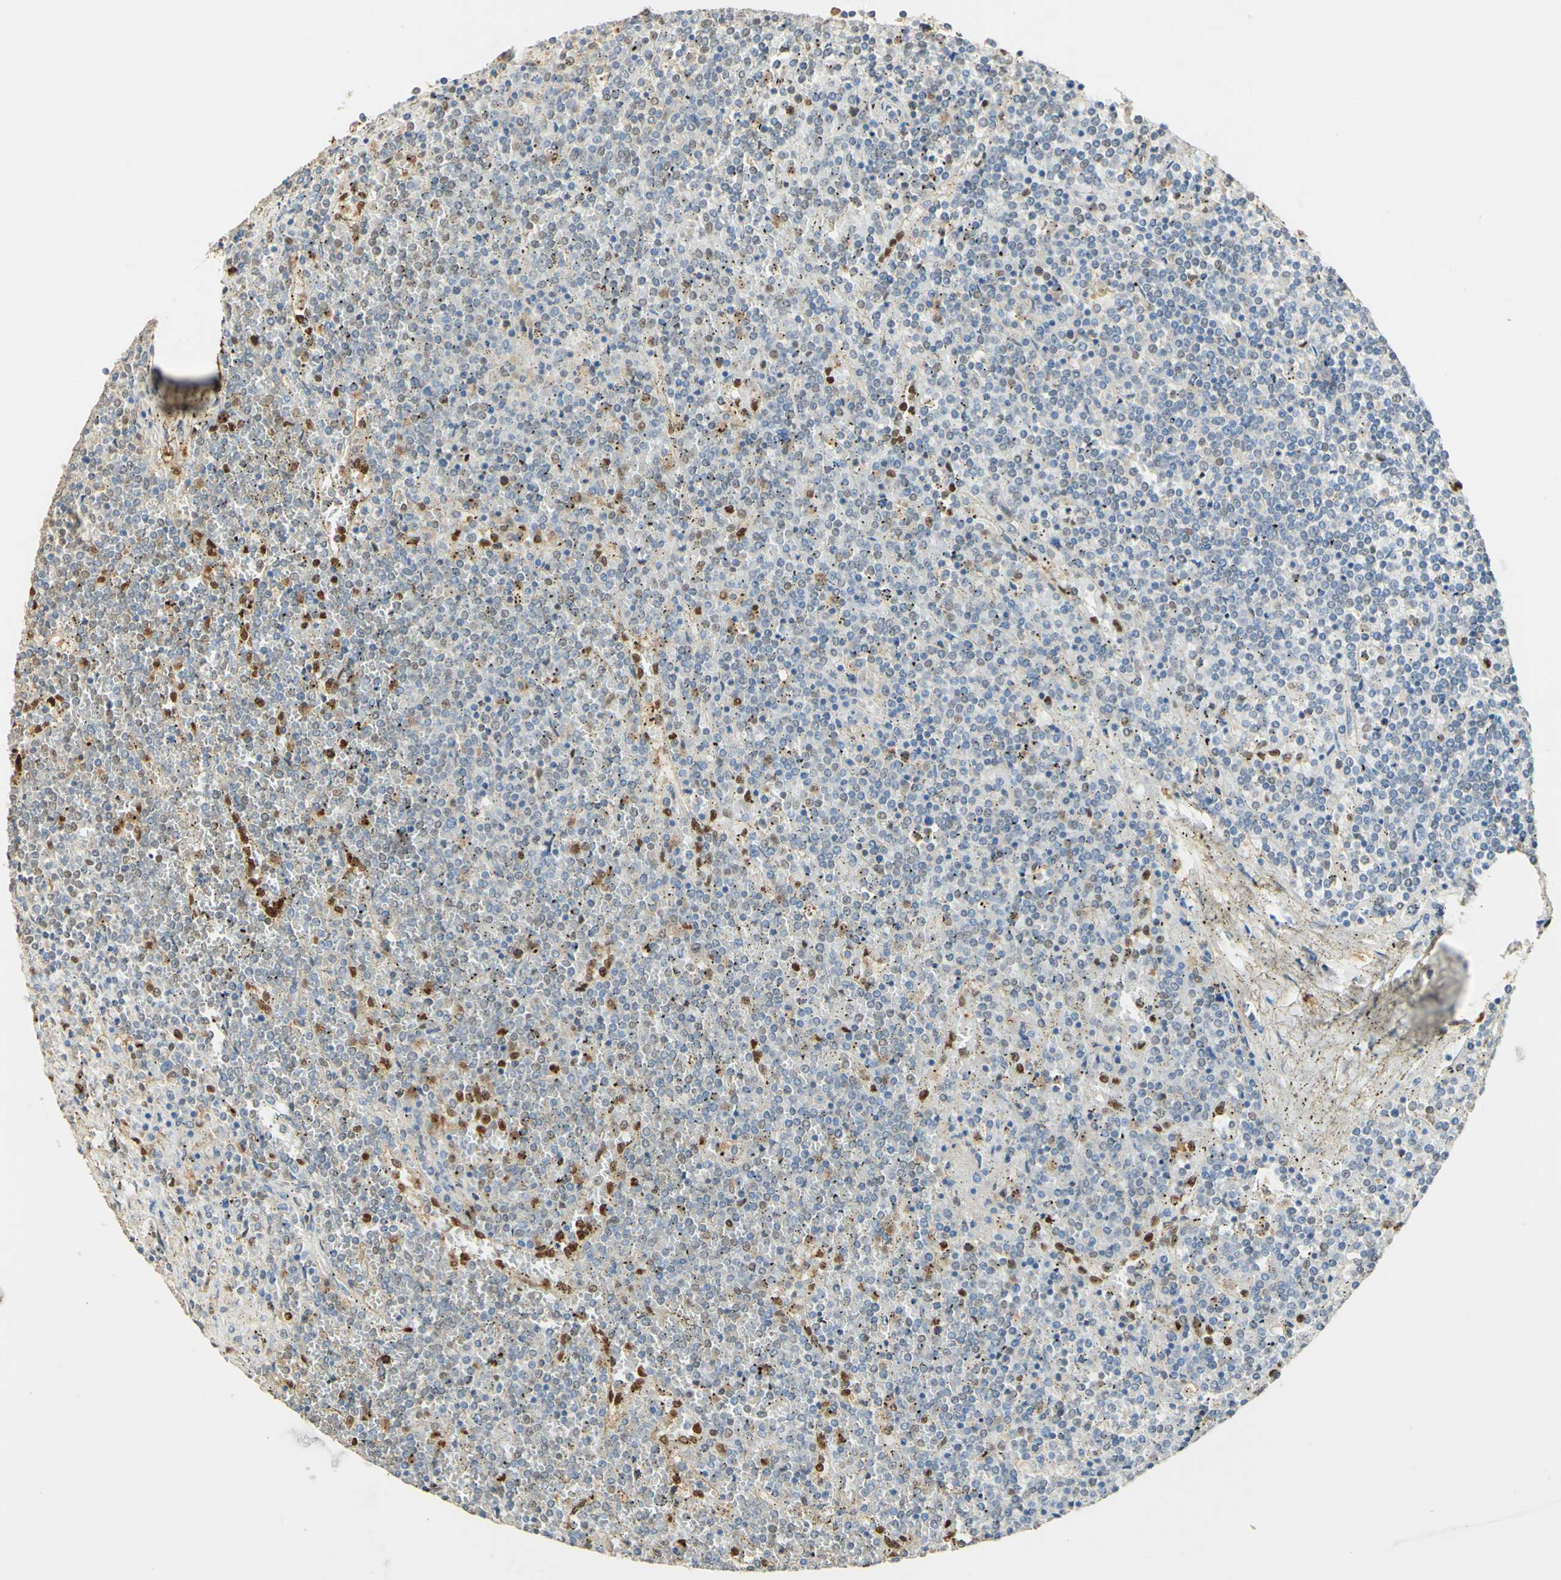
{"staining": {"intensity": "negative", "quantity": "none", "location": "none"}, "tissue": "lymphoma", "cell_type": "Tumor cells", "image_type": "cancer", "snomed": [{"axis": "morphology", "description": "Malignant lymphoma, non-Hodgkin's type, Low grade"}, {"axis": "topography", "description": "Spleen"}], "caption": "This photomicrograph is of malignant lymphoma, non-Hodgkin's type (low-grade) stained with immunohistochemistry (IHC) to label a protein in brown with the nuclei are counter-stained blue. There is no expression in tumor cells. (DAB immunohistochemistry with hematoxylin counter stain).", "gene": "MAP3K4", "patient": {"sex": "female", "age": 19}}